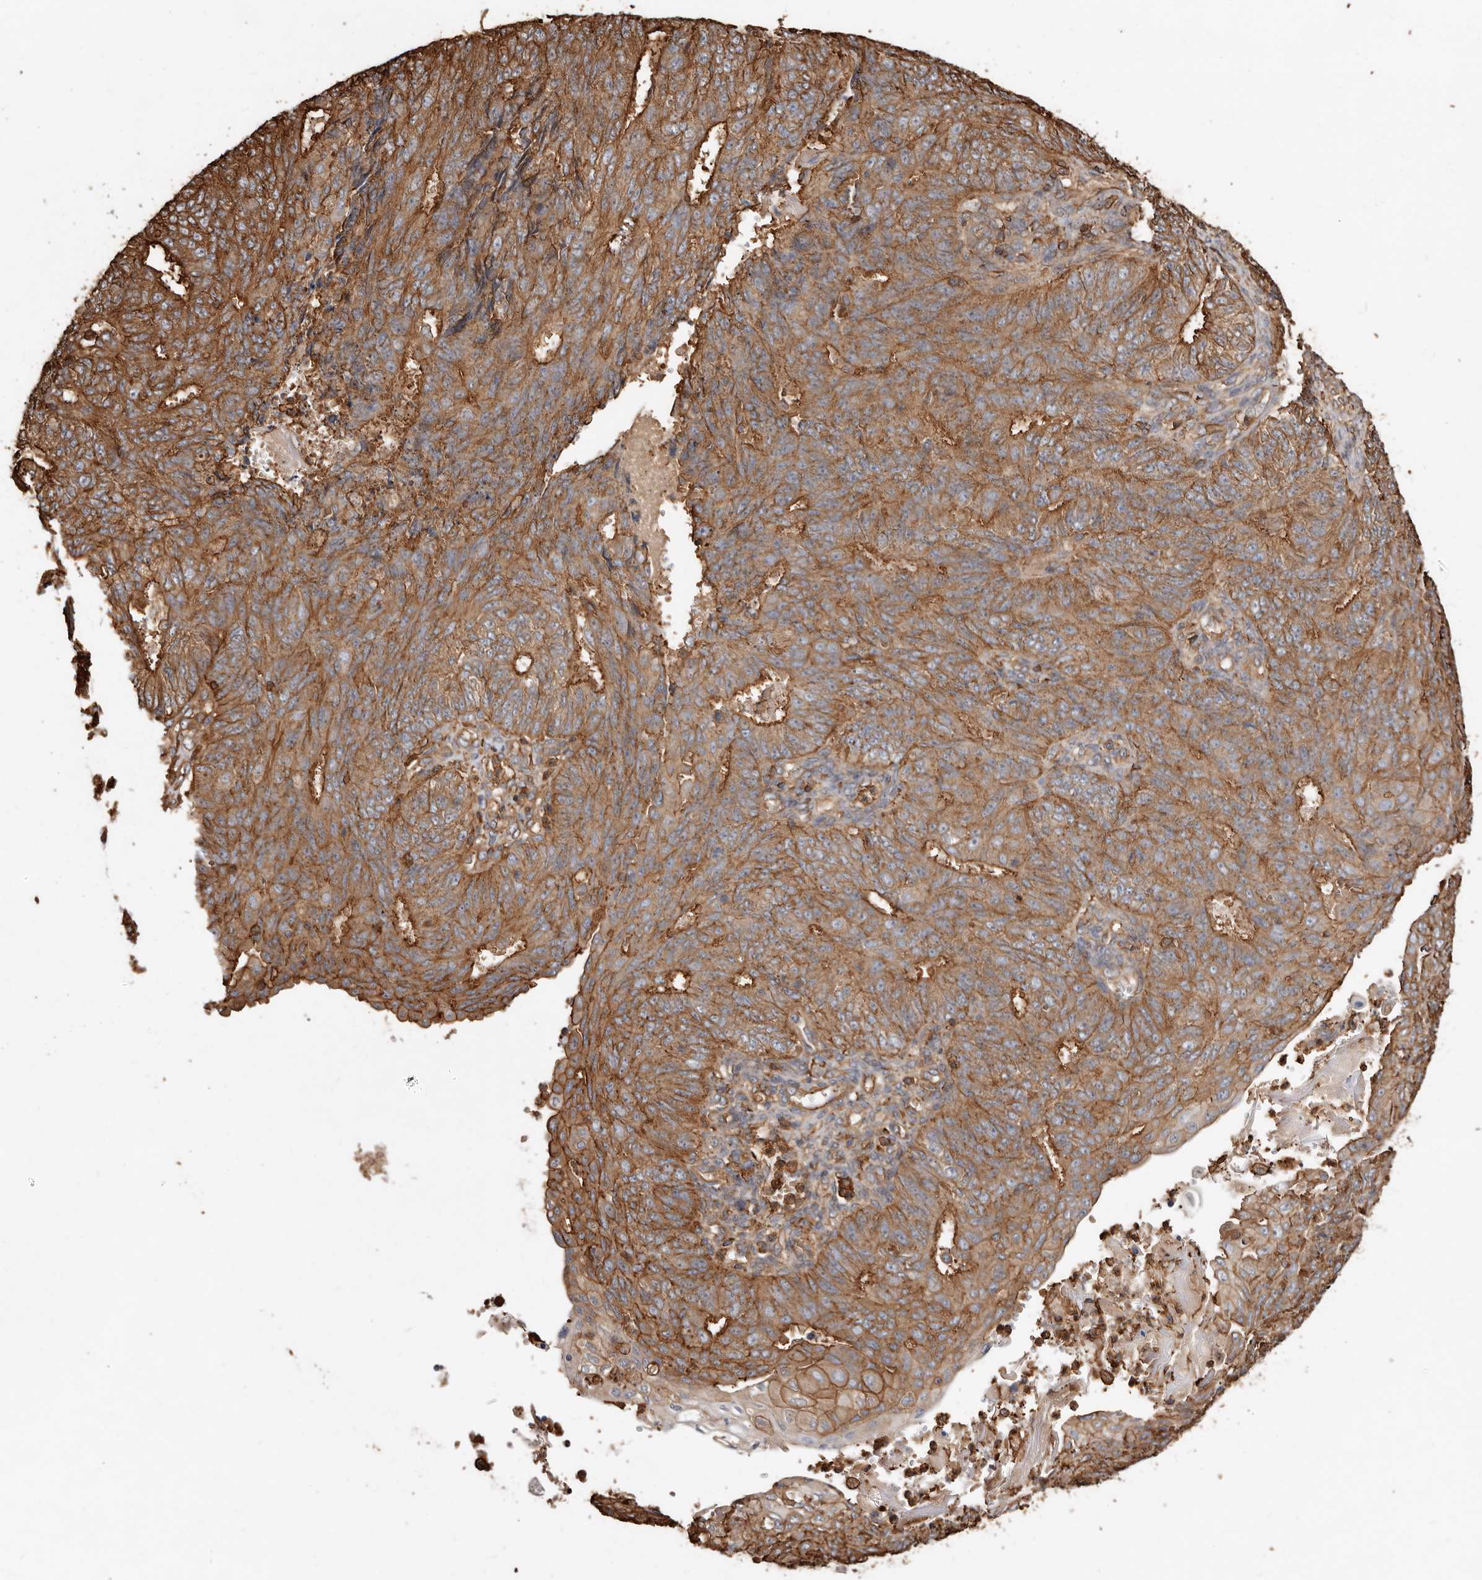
{"staining": {"intensity": "moderate", "quantity": ">75%", "location": "cytoplasmic/membranous"}, "tissue": "endometrial cancer", "cell_type": "Tumor cells", "image_type": "cancer", "snomed": [{"axis": "morphology", "description": "Adenocarcinoma, NOS"}, {"axis": "topography", "description": "Endometrium"}], "caption": "This photomicrograph exhibits immunohistochemistry staining of endometrial cancer (adenocarcinoma), with medium moderate cytoplasmic/membranous positivity in about >75% of tumor cells.", "gene": "COQ8B", "patient": {"sex": "female", "age": 32}}